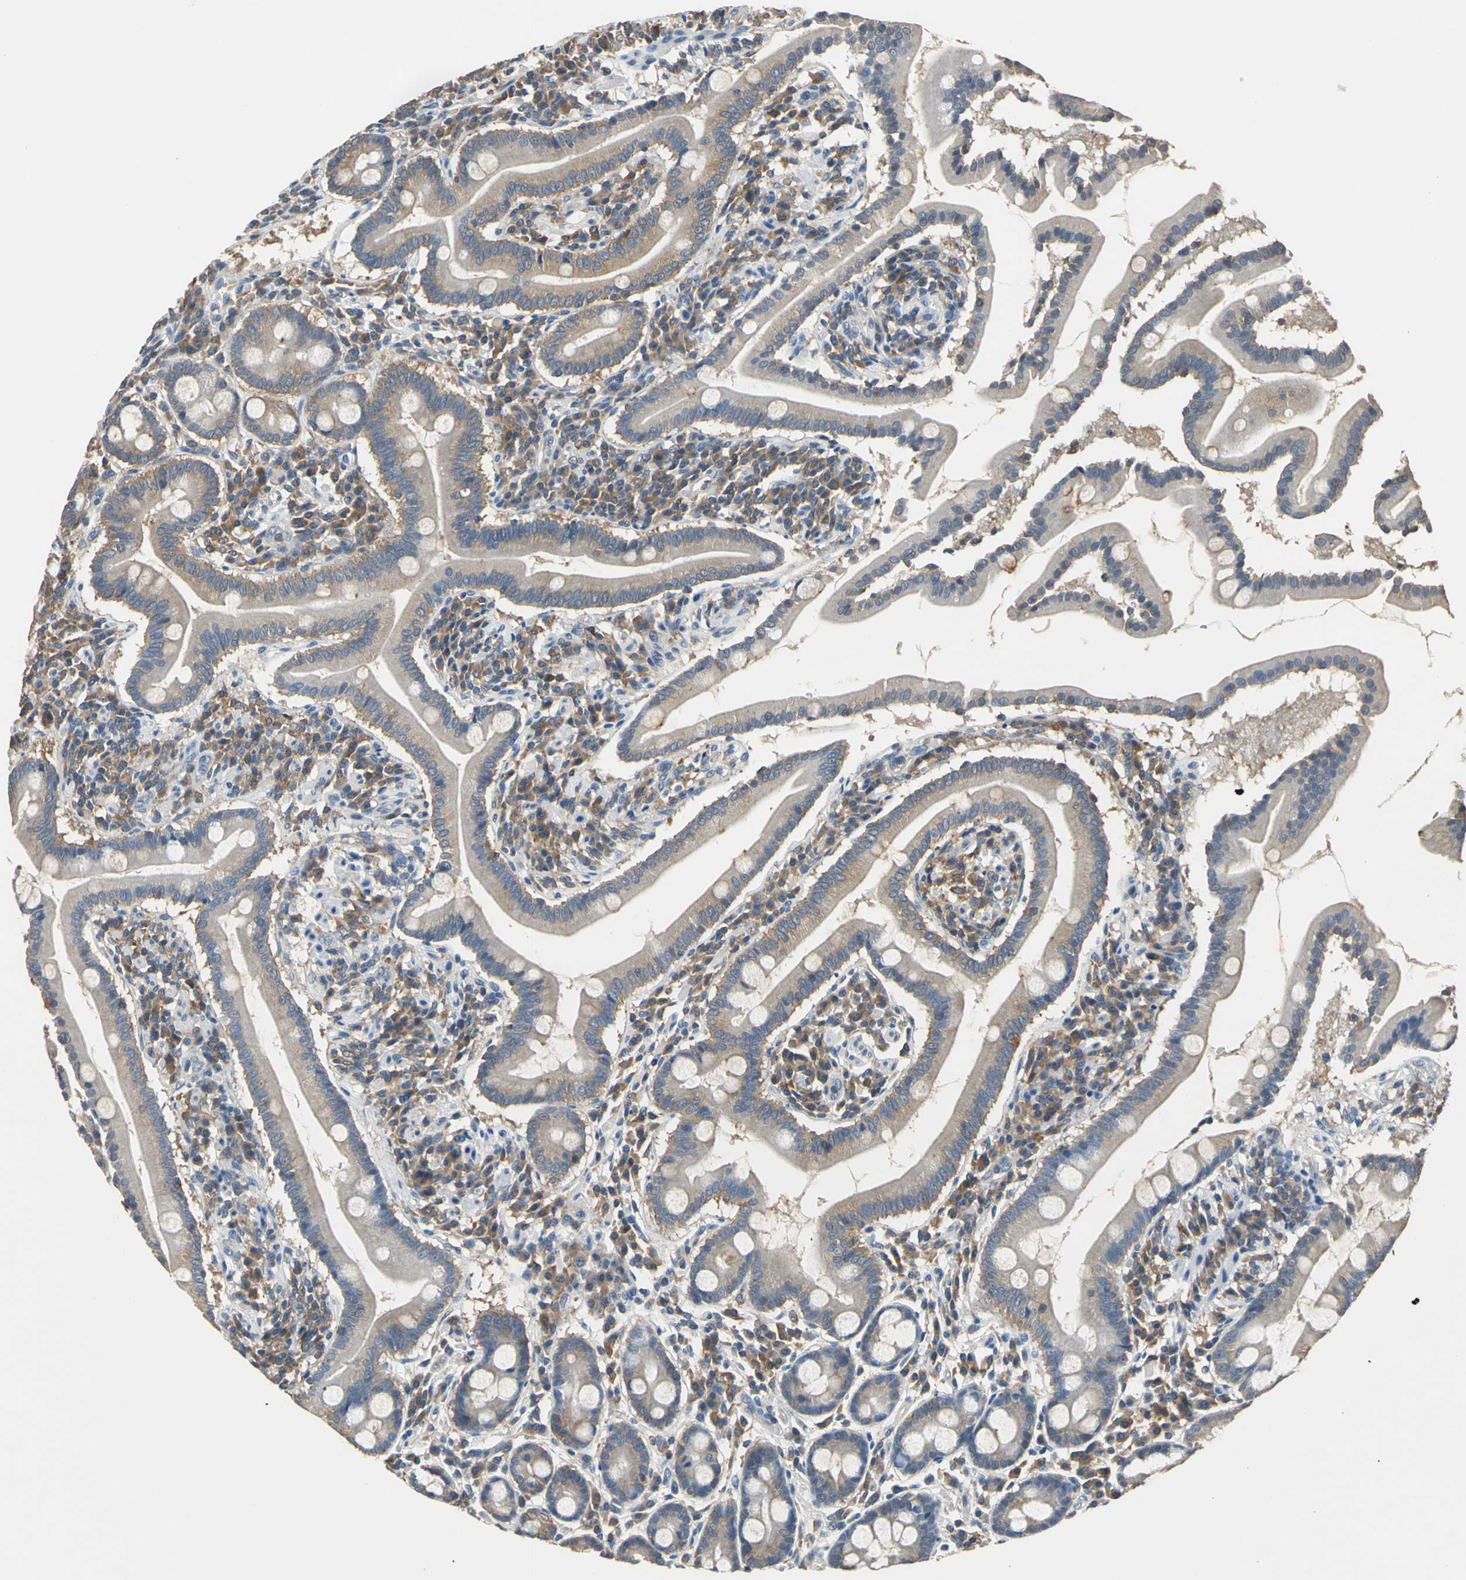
{"staining": {"intensity": "weak", "quantity": ">75%", "location": "cytoplasmic/membranous"}, "tissue": "duodenum", "cell_type": "Glandular cells", "image_type": "normal", "snomed": [{"axis": "morphology", "description": "Normal tissue, NOS"}, {"axis": "topography", "description": "Duodenum"}], "caption": "High-power microscopy captured an IHC histopathology image of unremarkable duodenum, revealing weak cytoplasmic/membranous expression in about >75% of glandular cells. Using DAB (3,3'-diaminobenzidine) (brown) and hematoxylin (blue) stains, captured at high magnification using brightfield microscopy.", "gene": "PRKCA", "patient": {"sex": "male", "age": 50}}